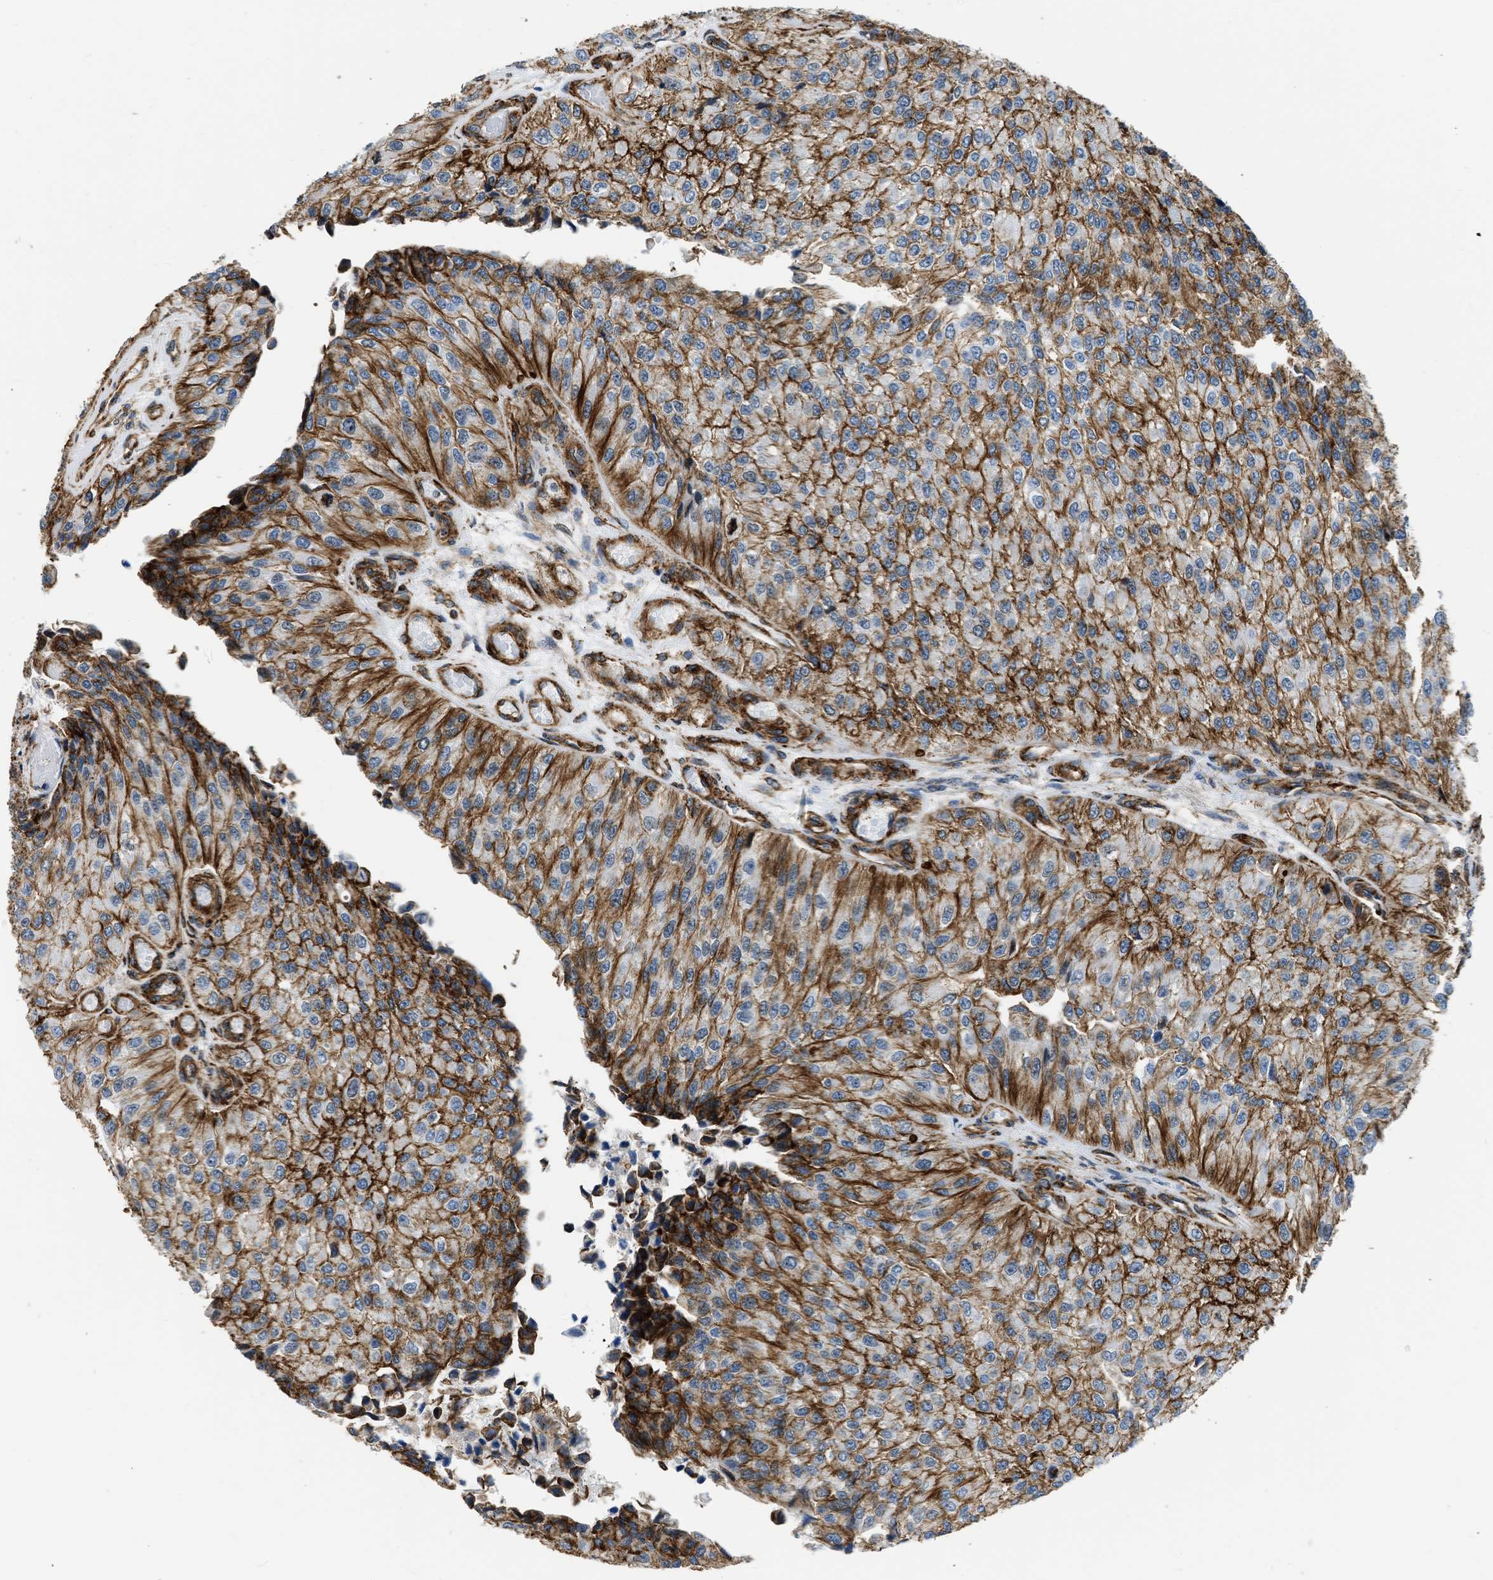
{"staining": {"intensity": "moderate", "quantity": ">75%", "location": "cytoplasmic/membranous"}, "tissue": "urothelial cancer", "cell_type": "Tumor cells", "image_type": "cancer", "snomed": [{"axis": "morphology", "description": "Urothelial carcinoma, High grade"}, {"axis": "topography", "description": "Kidney"}, {"axis": "topography", "description": "Urinary bladder"}], "caption": "IHC micrograph of neoplastic tissue: urothelial cancer stained using immunohistochemistry (IHC) displays medium levels of moderate protein expression localized specifically in the cytoplasmic/membranous of tumor cells, appearing as a cytoplasmic/membranous brown color.", "gene": "SEPTIN2", "patient": {"sex": "male", "age": 77}}